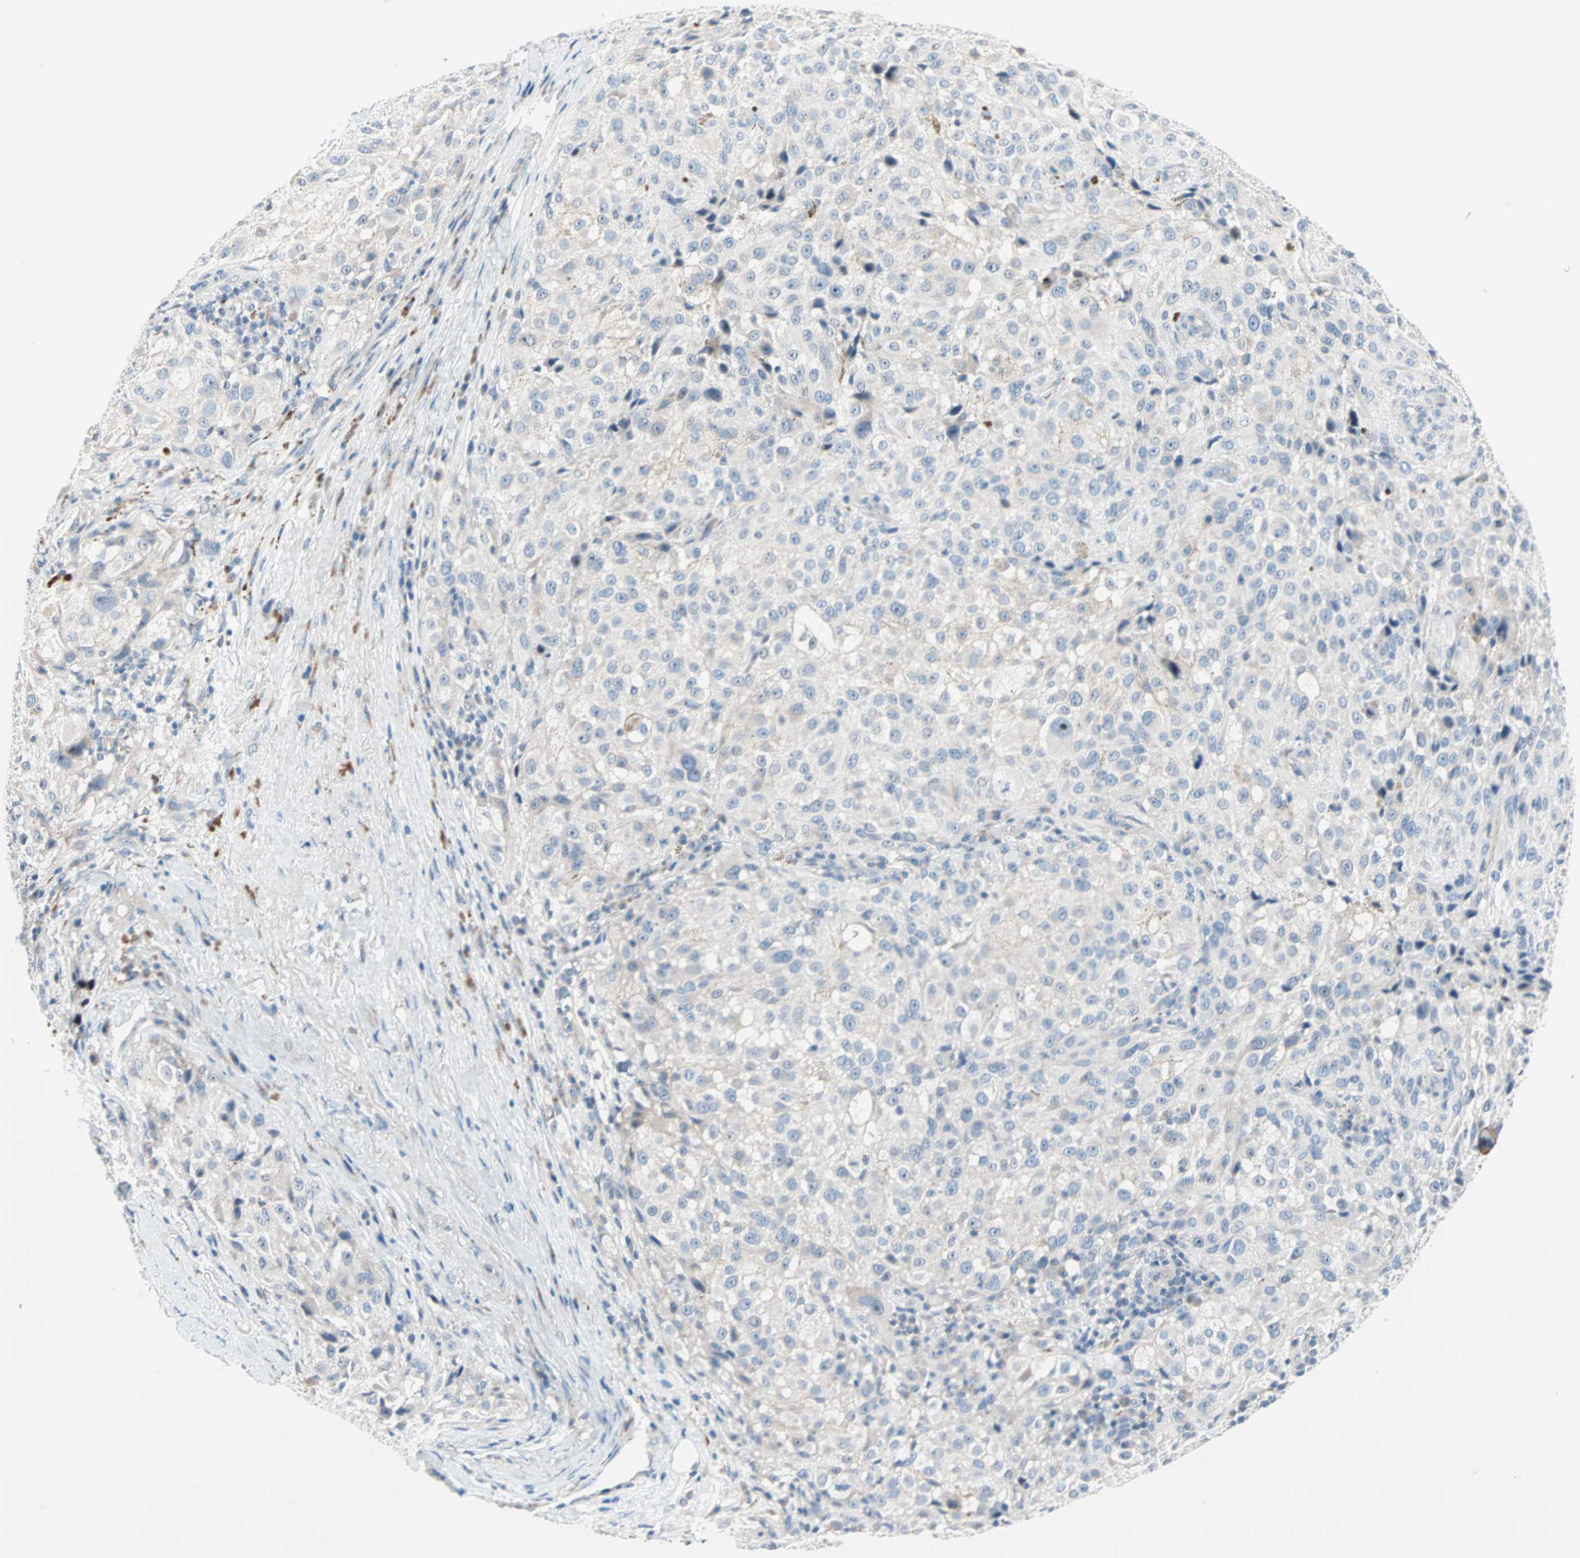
{"staining": {"intensity": "negative", "quantity": "none", "location": "none"}, "tissue": "melanoma", "cell_type": "Tumor cells", "image_type": "cancer", "snomed": [{"axis": "morphology", "description": "Necrosis, NOS"}, {"axis": "morphology", "description": "Malignant melanoma, NOS"}, {"axis": "topography", "description": "Skin"}], "caption": "DAB (3,3'-diaminobenzidine) immunohistochemical staining of human malignant melanoma shows no significant expression in tumor cells.", "gene": "NEFH", "patient": {"sex": "female", "age": 87}}